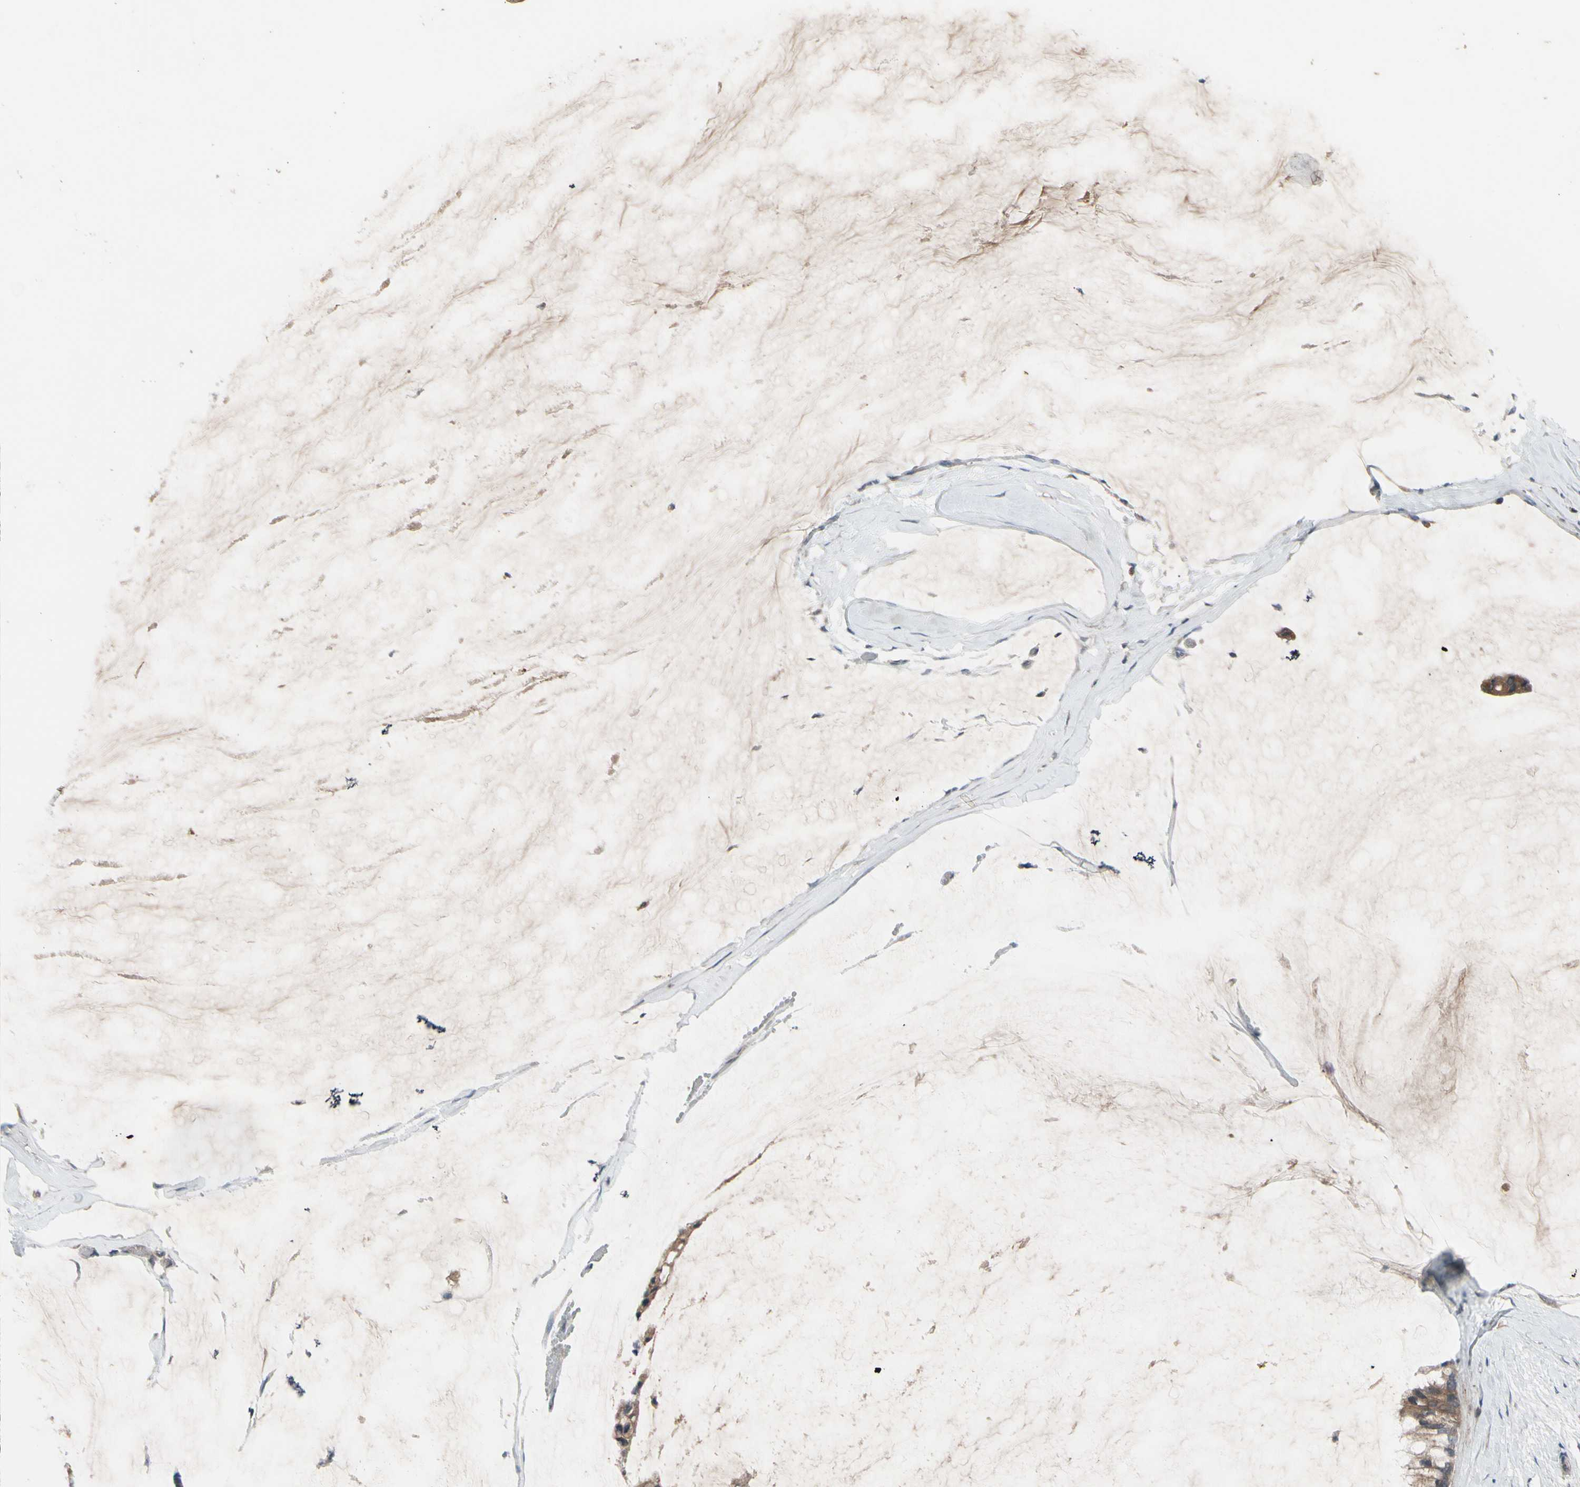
{"staining": {"intensity": "moderate", "quantity": ">75%", "location": "cytoplasmic/membranous"}, "tissue": "ovarian cancer", "cell_type": "Tumor cells", "image_type": "cancer", "snomed": [{"axis": "morphology", "description": "Cystadenocarcinoma, mucinous, NOS"}, {"axis": "topography", "description": "Ovary"}], "caption": "Tumor cells show medium levels of moderate cytoplasmic/membranous staining in about >75% of cells in human ovarian mucinous cystadenocarcinoma. (brown staining indicates protein expression, while blue staining denotes nuclei).", "gene": "NSF", "patient": {"sex": "female", "age": 39}}